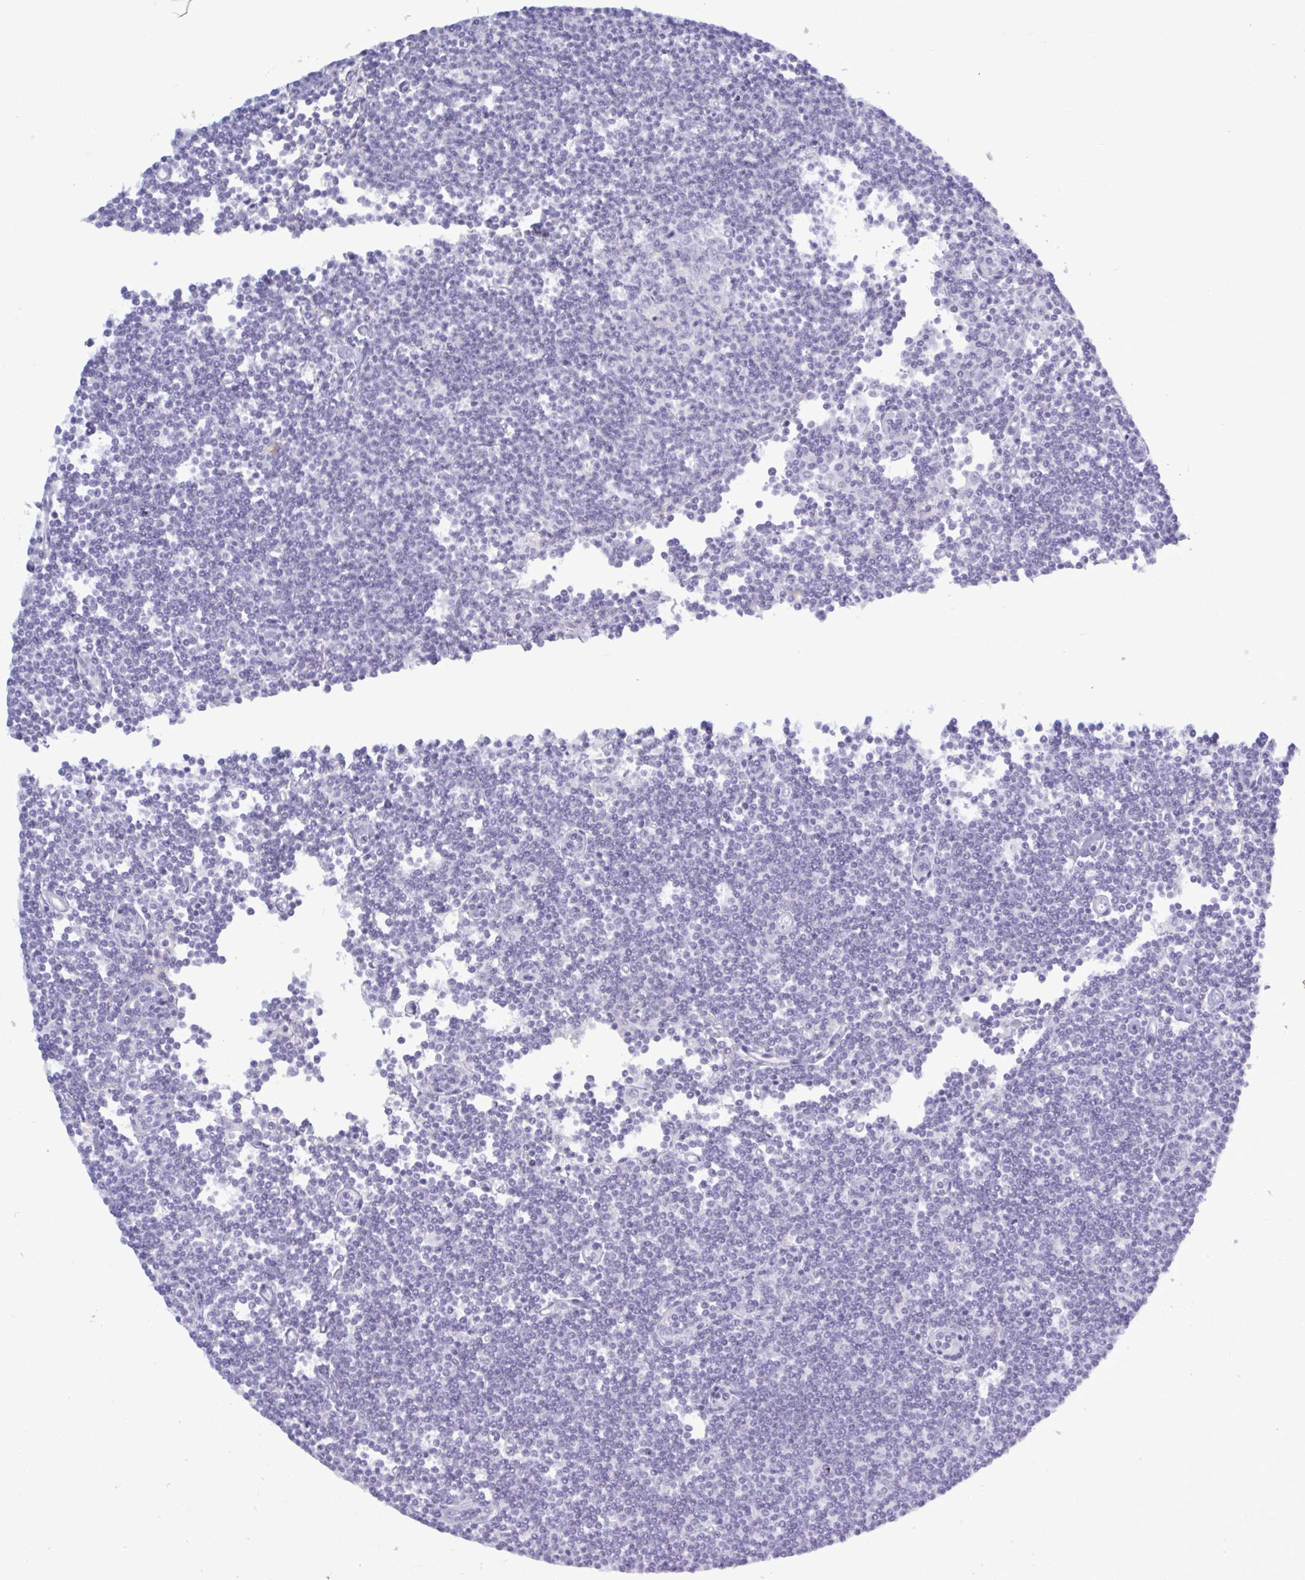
{"staining": {"intensity": "negative", "quantity": "none", "location": "none"}, "tissue": "lymphoma", "cell_type": "Tumor cells", "image_type": "cancer", "snomed": [{"axis": "morphology", "description": "Malignant lymphoma, non-Hodgkin's type, Low grade"}, {"axis": "topography", "description": "Lymph node"}], "caption": "Protein analysis of low-grade malignant lymphoma, non-Hodgkin's type exhibits no significant expression in tumor cells. The staining was performed using DAB (3,3'-diaminobenzidine) to visualize the protein expression in brown, while the nuclei were stained in blue with hematoxylin (Magnification: 20x).", "gene": "ATG9A", "patient": {"sex": "female", "age": 73}}